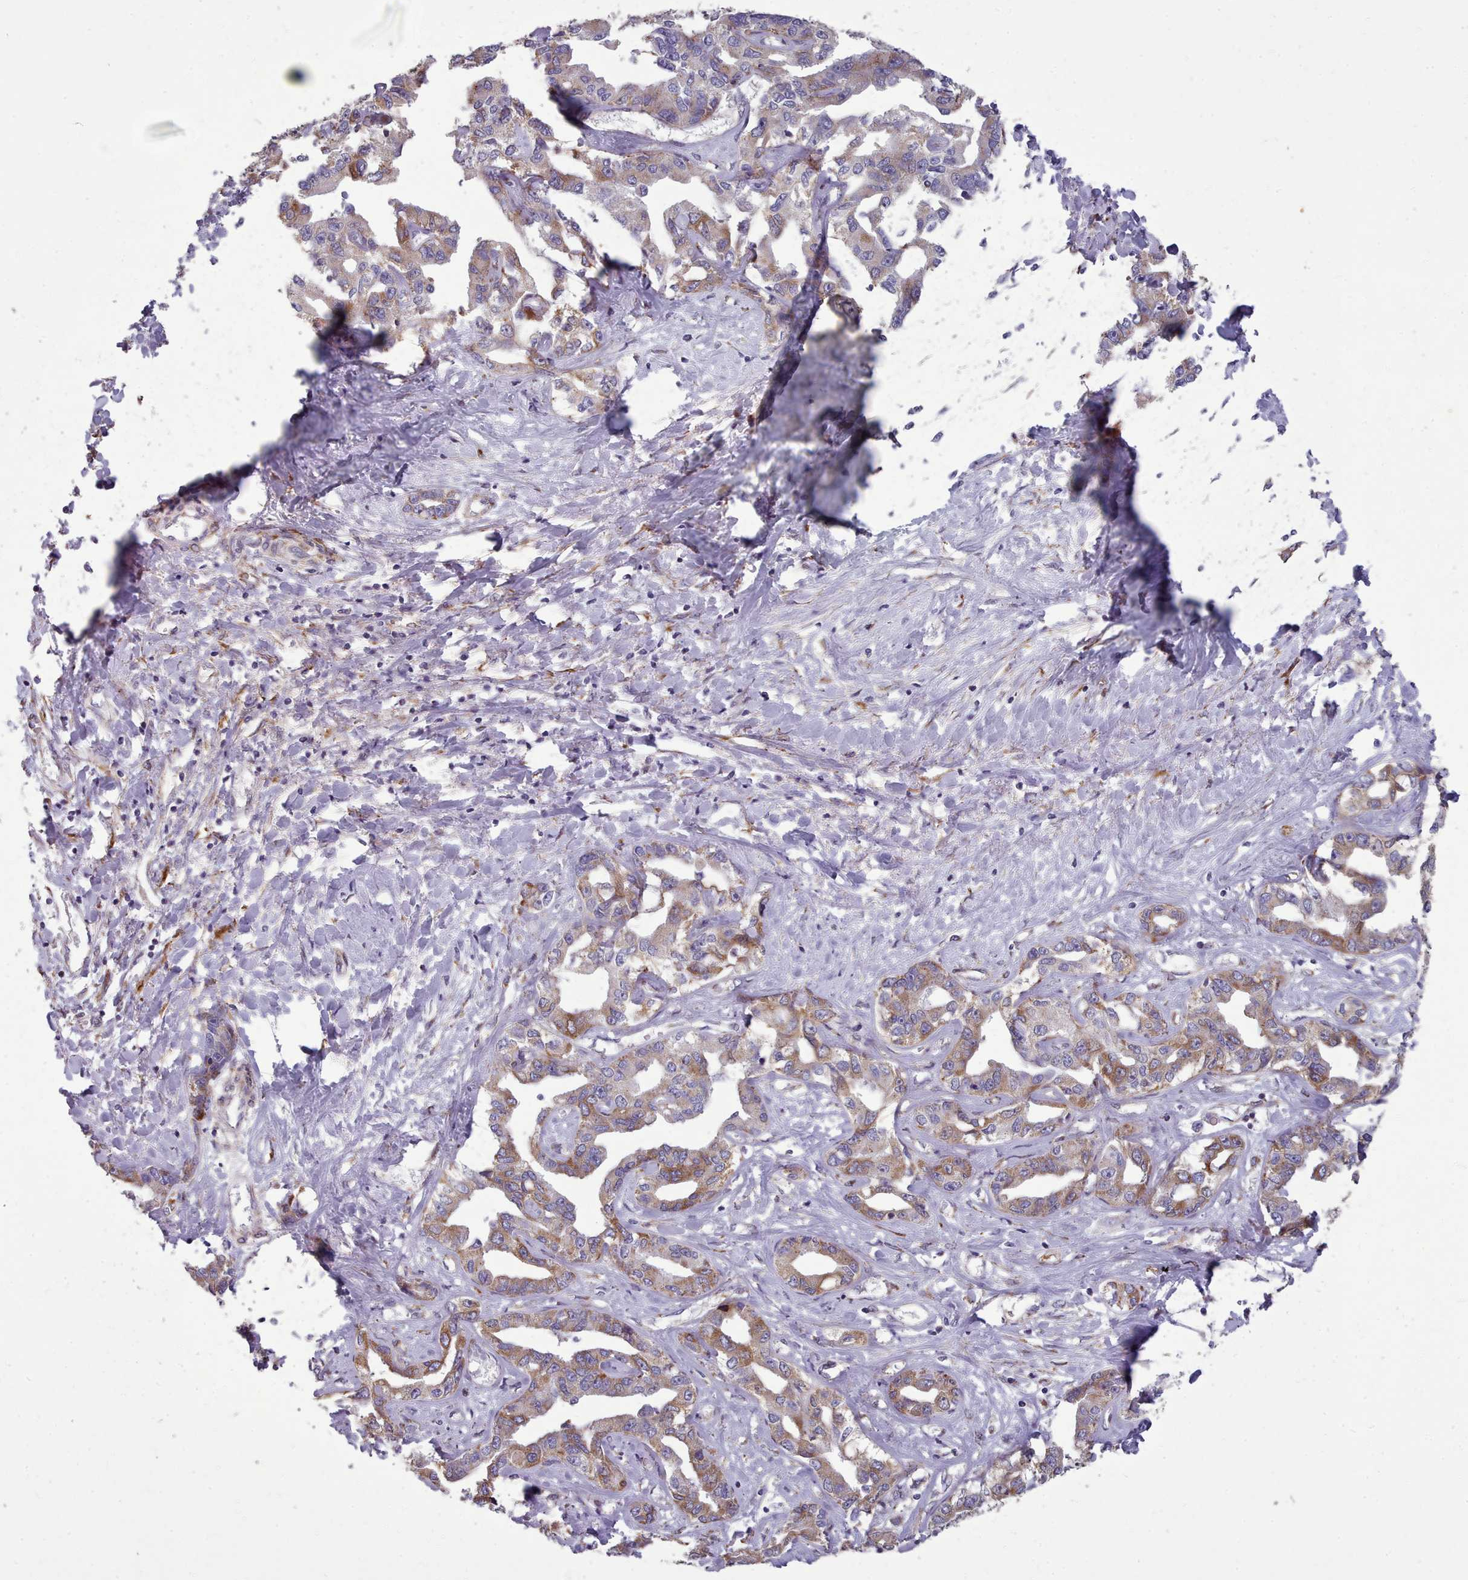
{"staining": {"intensity": "weak", "quantity": "25%-75%", "location": "cytoplasmic/membranous"}, "tissue": "liver cancer", "cell_type": "Tumor cells", "image_type": "cancer", "snomed": [{"axis": "morphology", "description": "Cholangiocarcinoma"}, {"axis": "topography", "description": "Liver"}], "caption": "Human liver cancer (cholangiocarcinoma) stained with a brown dye shows weak cytoplasmic/membranous positive expression in about 25%-75% of tumor cells.", "gene": "FKBP10", "patient": {"sex": "male", "age": 59}}